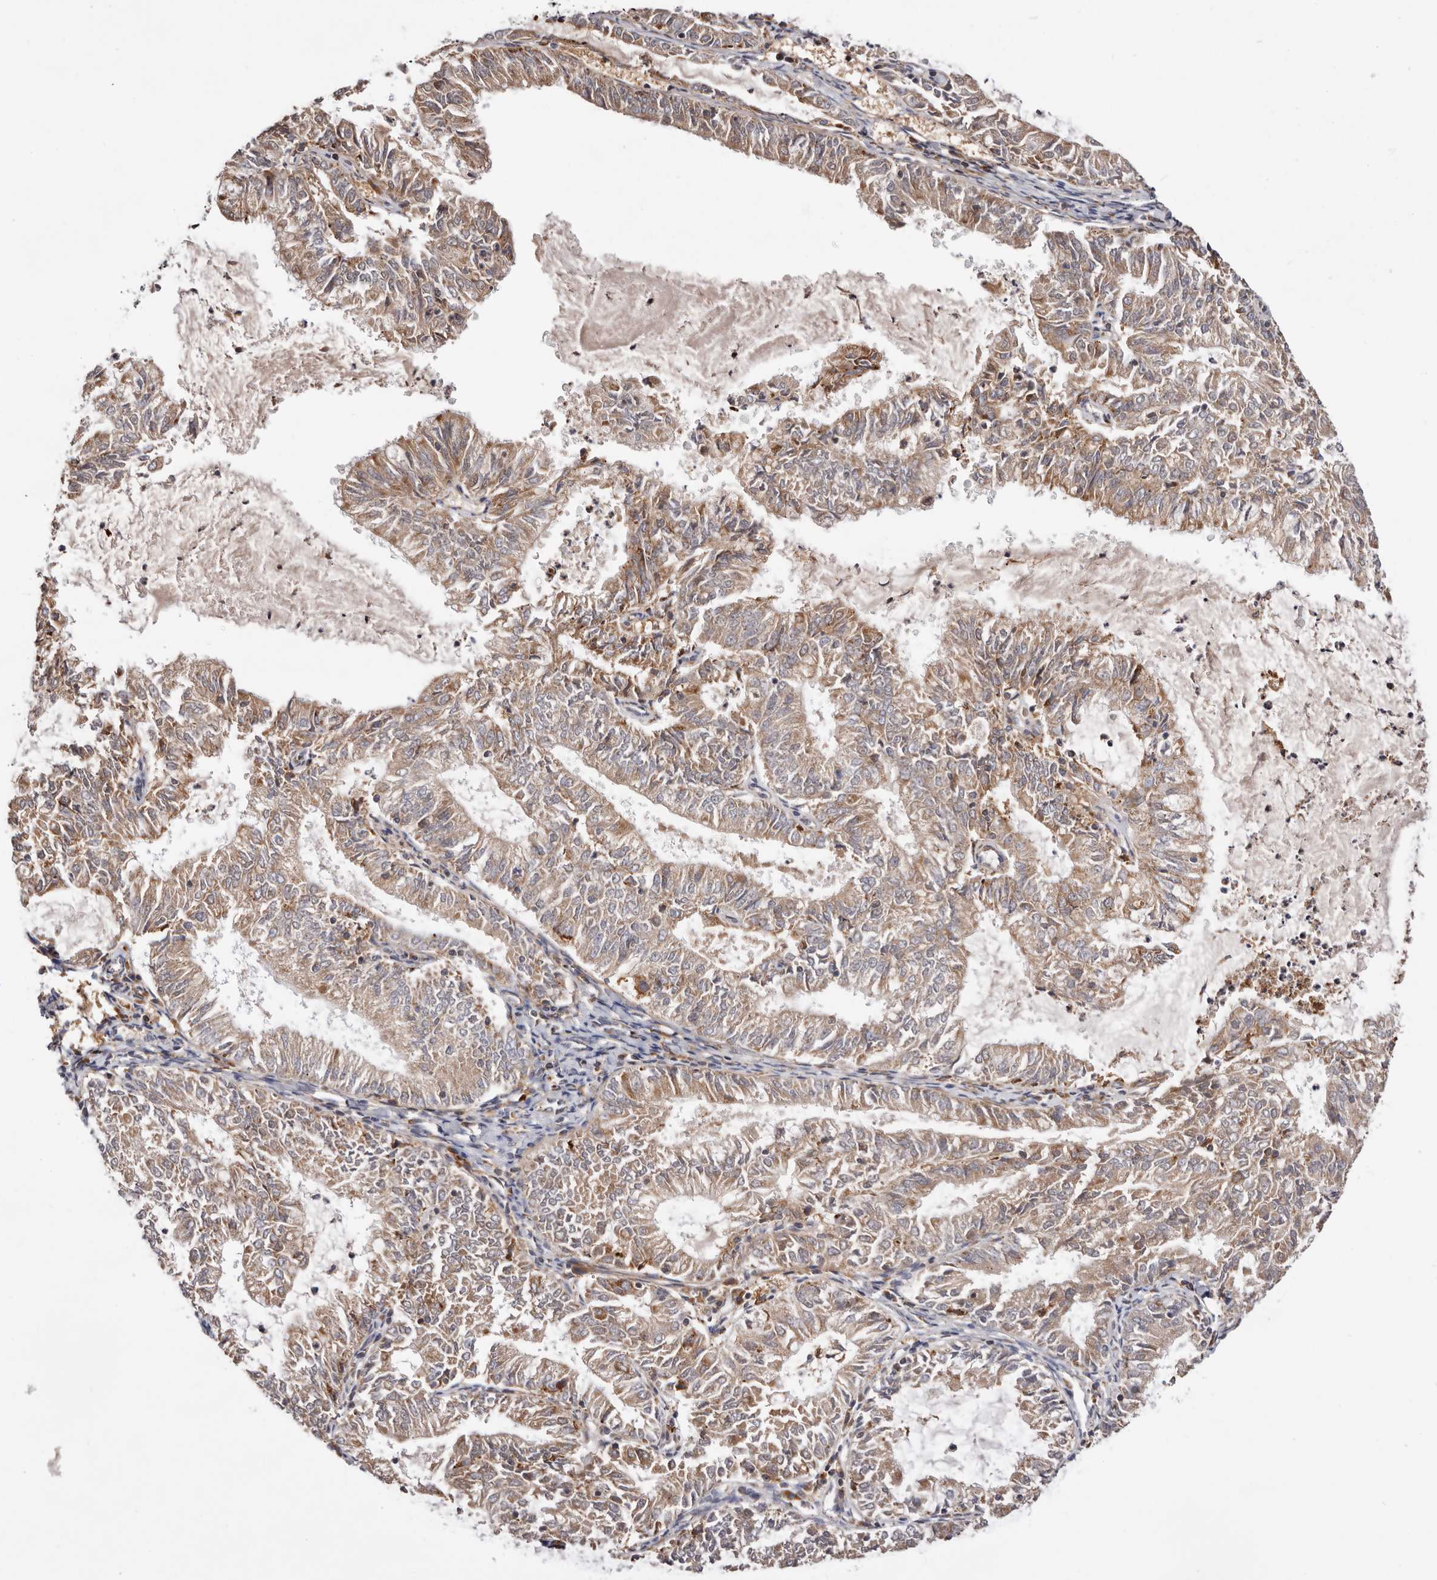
{"staining": {"intensity": "weak", "quantity": ">75%", "location": "cytoplasmic/membranous"}, "tissue": "endometrial cancer", "cell_type": "Tumor cells", "image_type": "cancer", "snomed": [{"axis": "morphology", "description": "Adenocarcinoma, NOS"}, {"axis": "topography", "description": "Endometrium"}], "caption": "A low amount of weak cytoplasmic/membranous staining is identified in about >75% of tumor cells in endometrial cancer (adenocarcinoma) tissue.", "gene": "RNF213", "patient": {"sex": "female", "age": 57}}